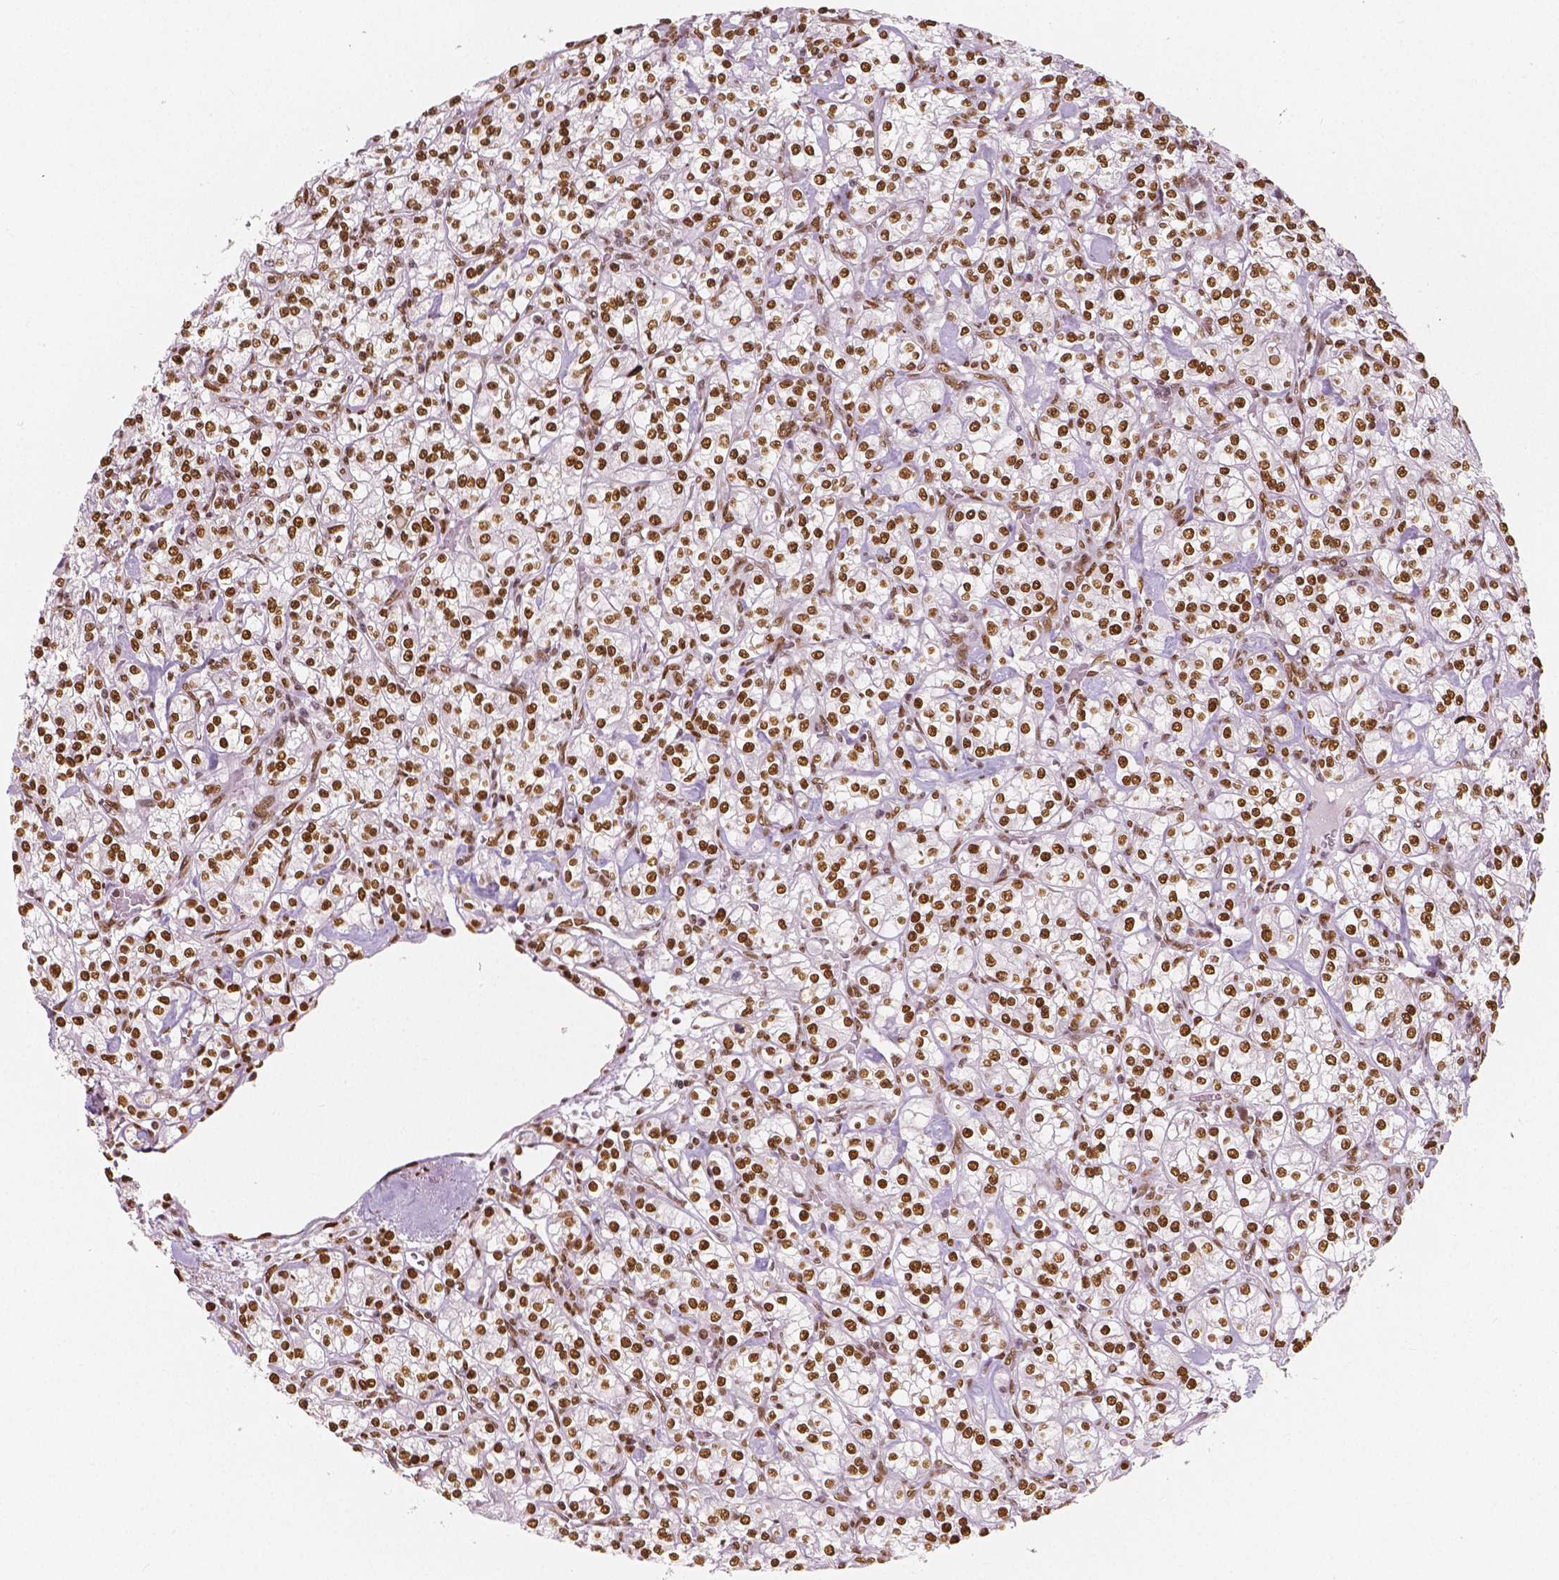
{"staining": {"intensity": "moderate", "quantity": ">75%", "location": "nuclear"}, "tissue": "renal cancer", "cell_type": "Tumor cells", "image_type": "cancer", "snomed": [{"axis": "morphology", "description": "Adenocarcinoma, NOS"}, {"axis": "topography", "description": "Kidney"}], "caption": "Renal cancer was stained to show a protein in brown. There is medium levels of moderate nuclear staining in about >75% of tumor cells. (IHC, brightfield microscopy, high magnification).", "gene": "NUCKS1", "patient": {"sex": "male", "age": 77}}